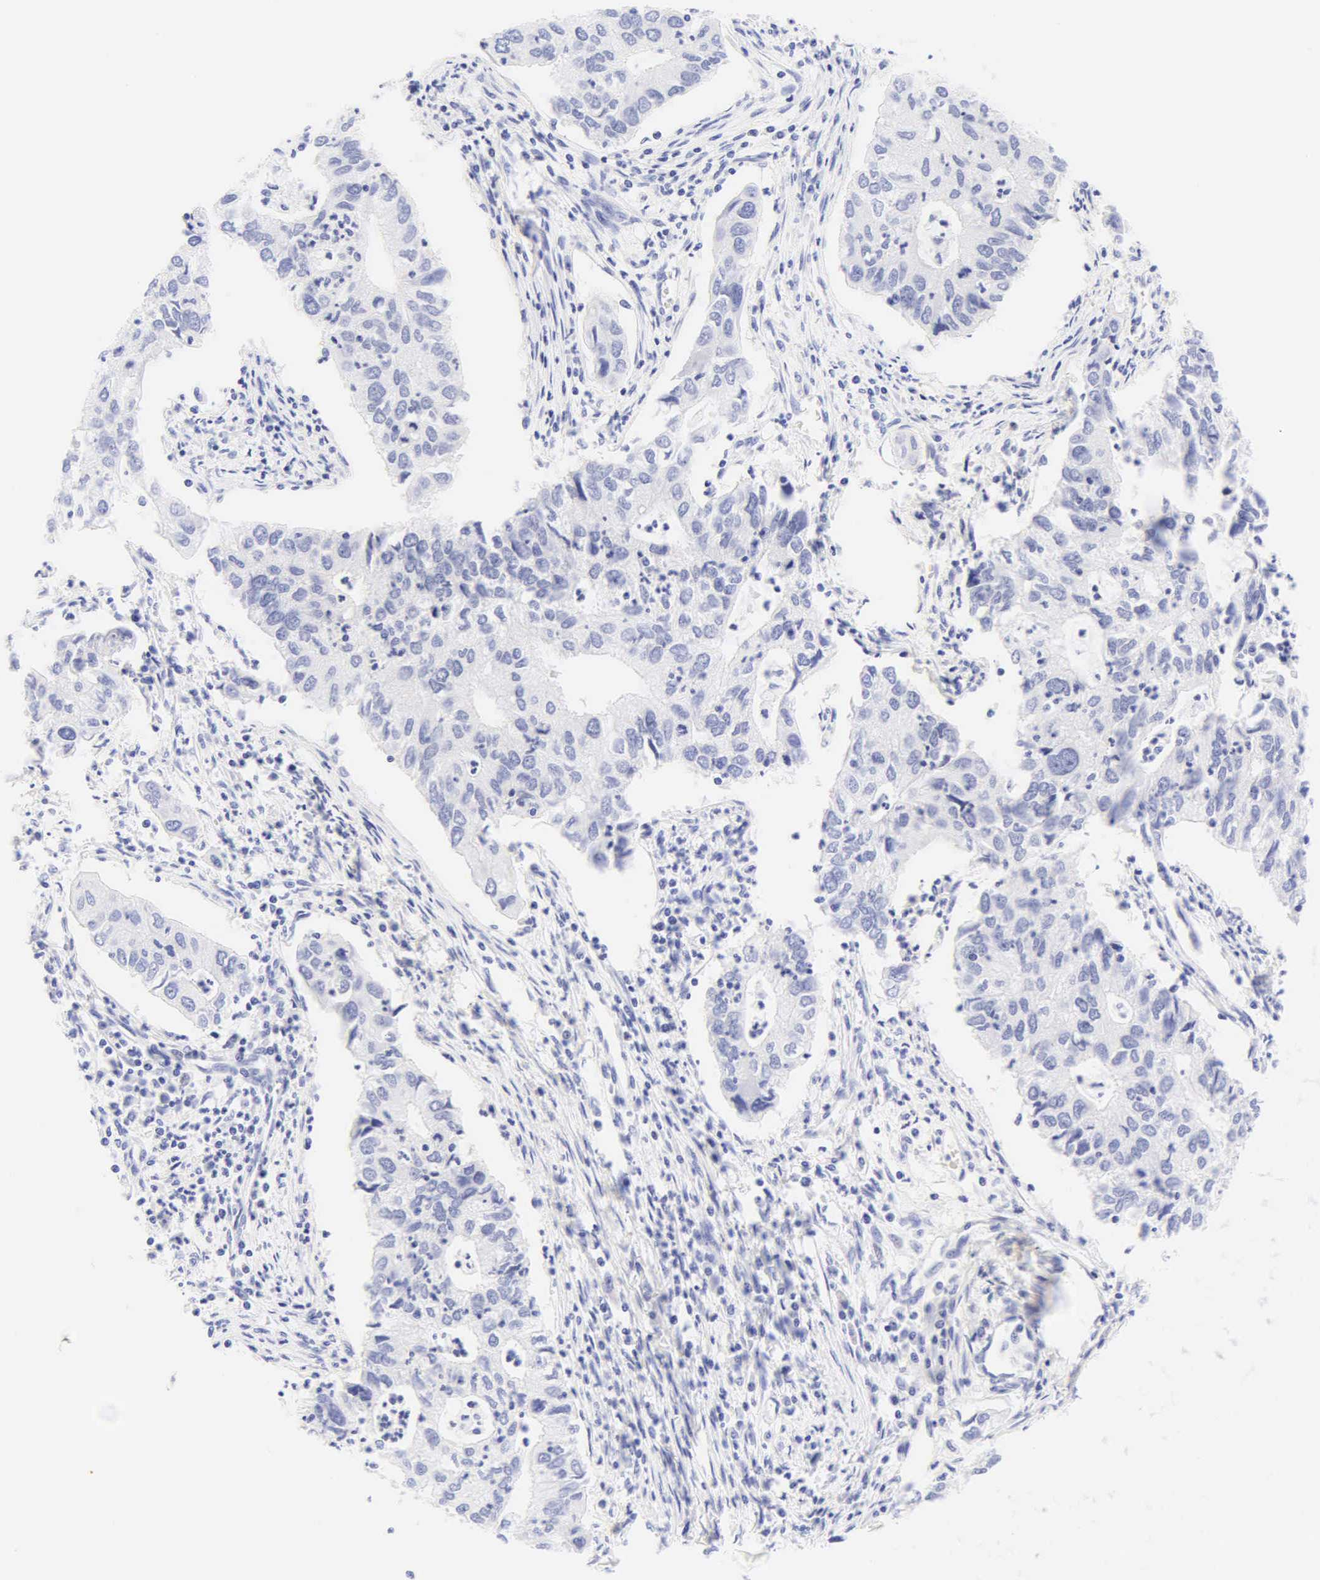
{"staining": {"intensity": "negative", "quantity": "none", "location": "none"}, "tissue": "lung cancer", "cell_type": "Tumor cells", "image_type": "cancer", "snomed": [{"axis": "morphology", "description": "Adenocarcinoma, NOS"}, {"axis": "topography", "description": "Lung"}], "caption": "A high-resolution micrograph shows immunohistochemistry staining of adenocarcinoma (lung), which shows no significant positivity in tumor cells.", "gene": "KRT20", "patient": {"sex": "male", "age": 48}}